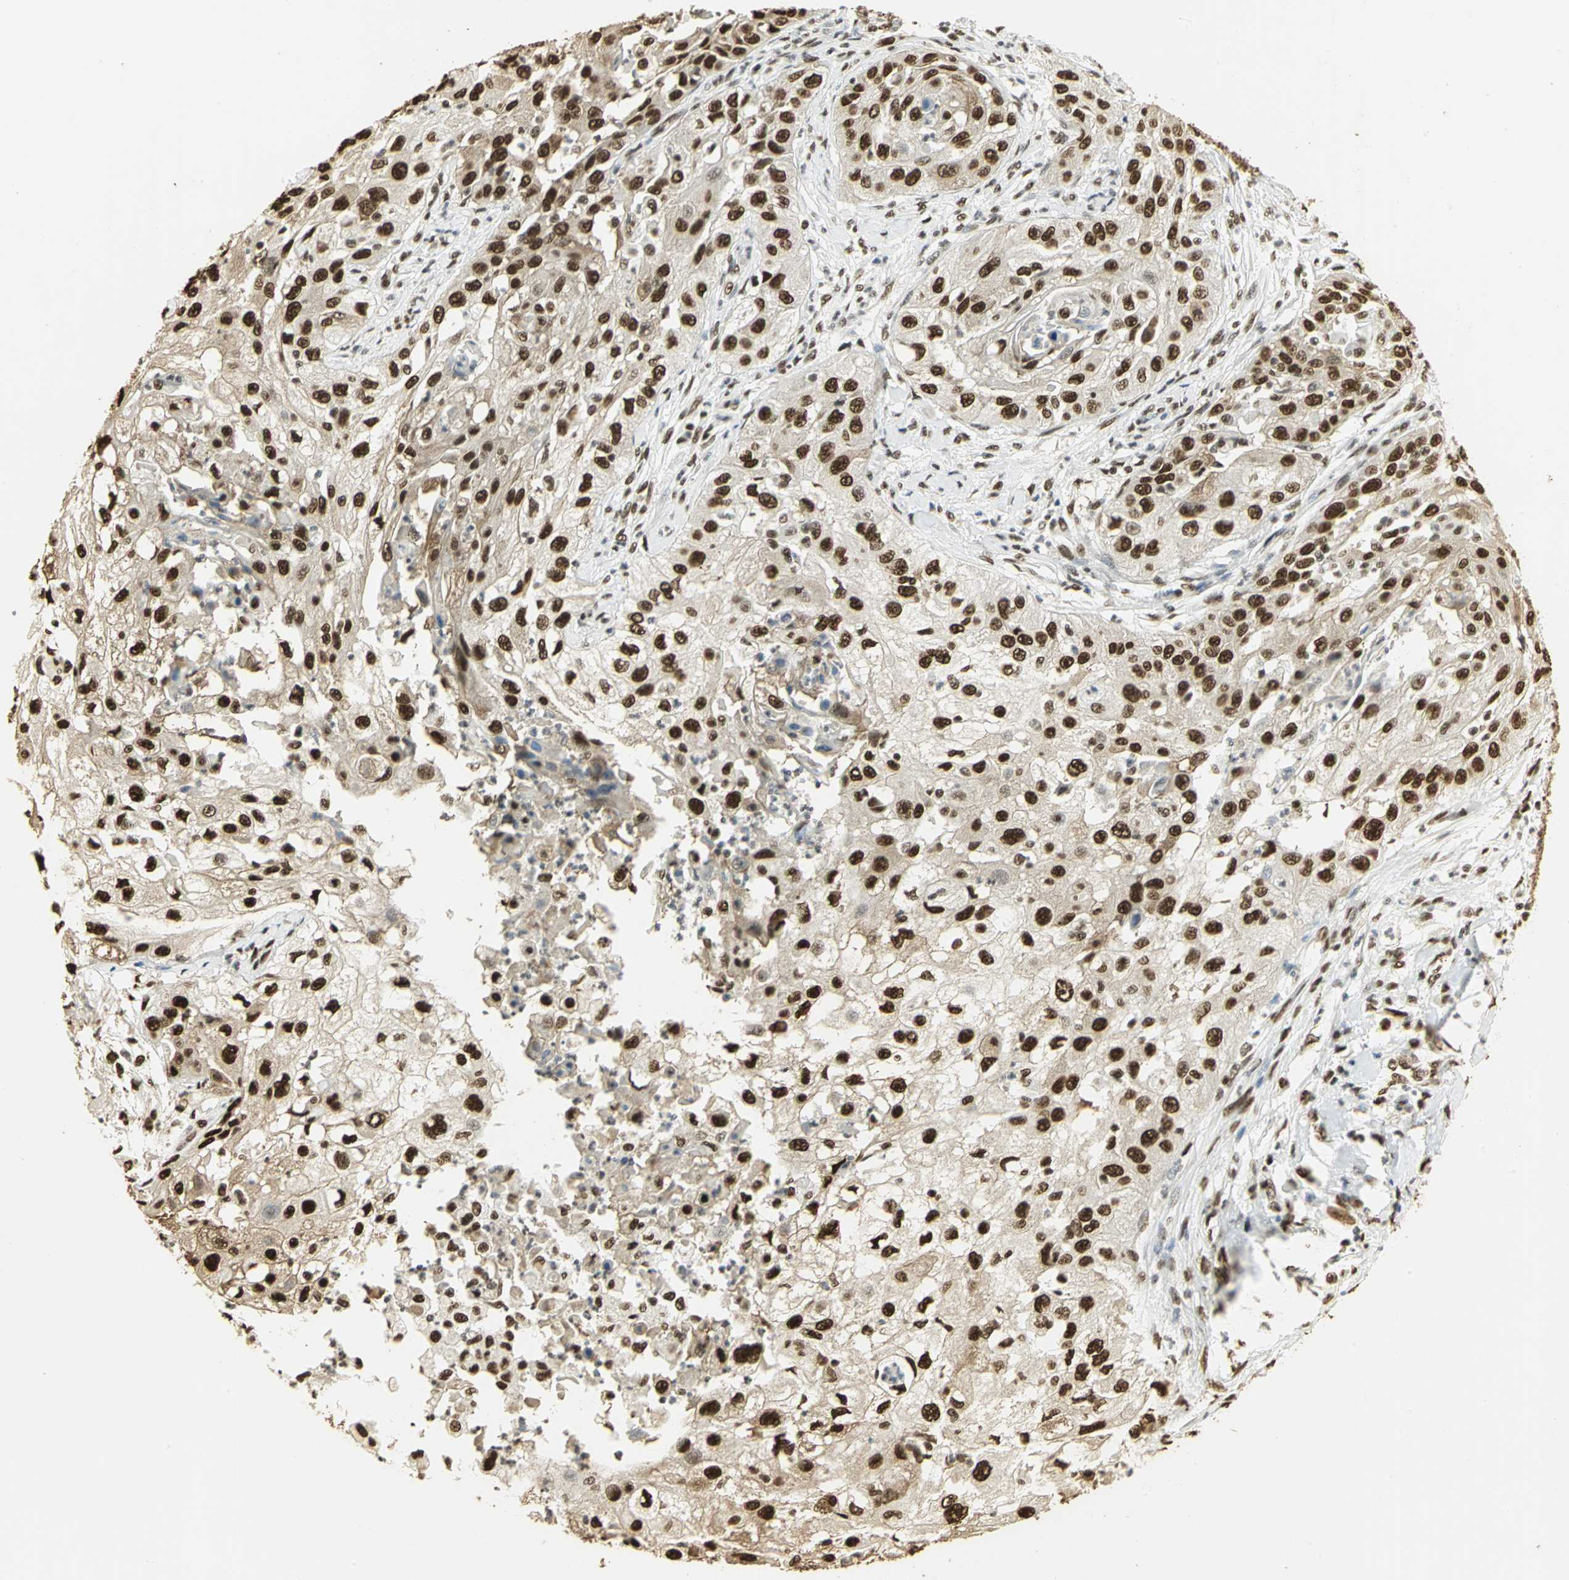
{"staining": {"intensity": "strong", "quantity": ">75%", "location": "nuclear"}, "tissue": "cervical cancer", "cell_type": "Tumor cells", "image_type": "cancer", "snomed": [{"axis": "morphology", "description": "Squamous cell carcinoma, NOS"}, {"axis": "topography", "description": "Cervix"}], "caption": "Human cervical cancer (squamous cell carcinoma) stained for a protein (brown) exhibits strong nuclear positive positivity in about >75% of tumor cells.", "gene": "SET", "patient": {"sex": "female", "age": 64}}